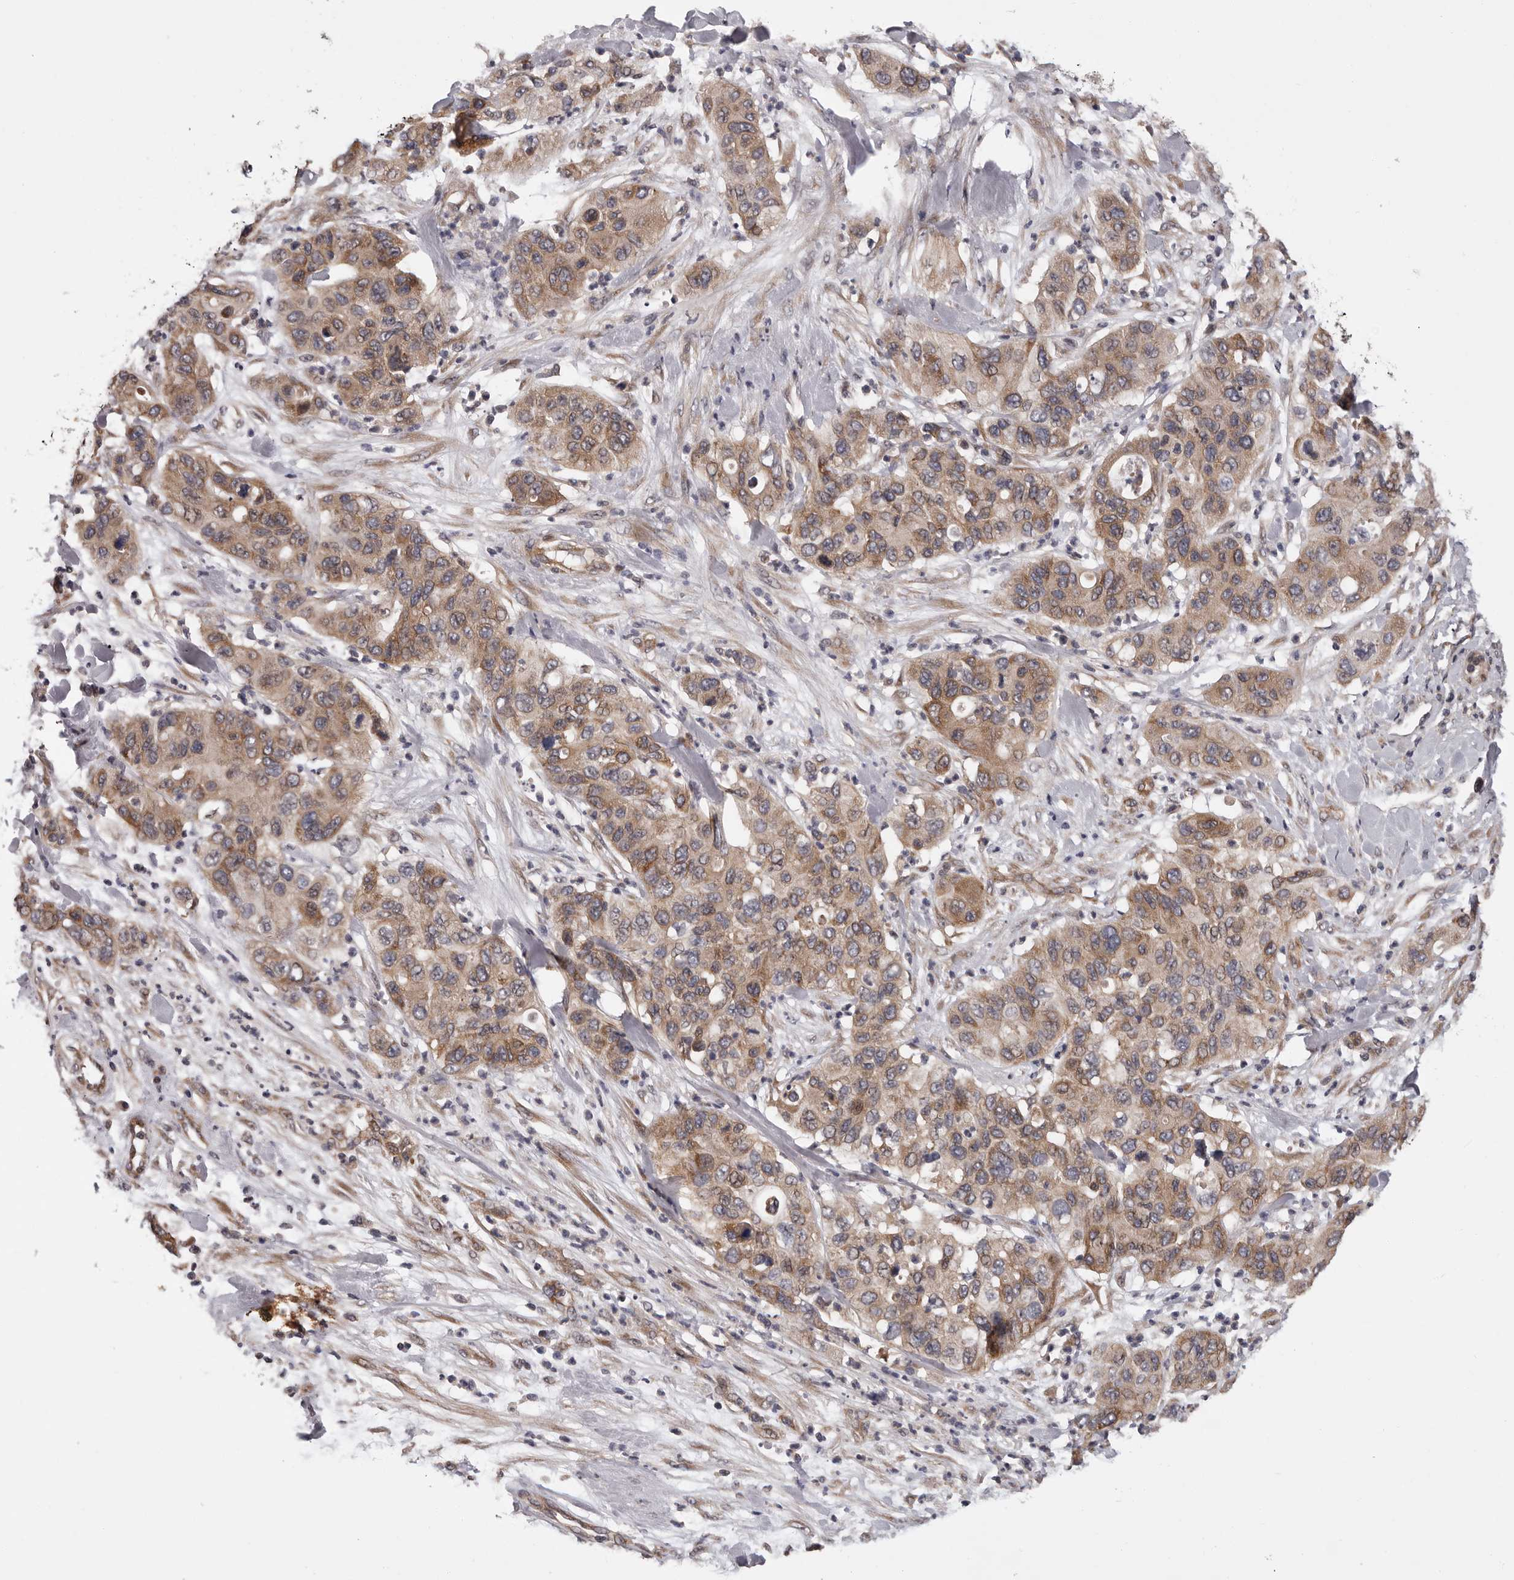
{"staining": {"intensity": "moderate", "quantity": ">75%", "location": "cytoplasmic/membranous"}, "tissue": "pancreatic cancer", "cell_type": "Tumor cells", "image_type": "cancer", "snomed": [{"axis": "morphology", "description": "Adenocarcinoma, NOS"}, {"axis": "topography", "description": "Pancreas"}], "caption": "Immunohistochemical staining of human pancreatic cancer (adenocarcinoma) displays medium levels of moderate cytoplasmic/membranous positivity in about >75% of tumor cells.", "gene": "VPS37A", "patient": {"sex": "female", "age": 71}}